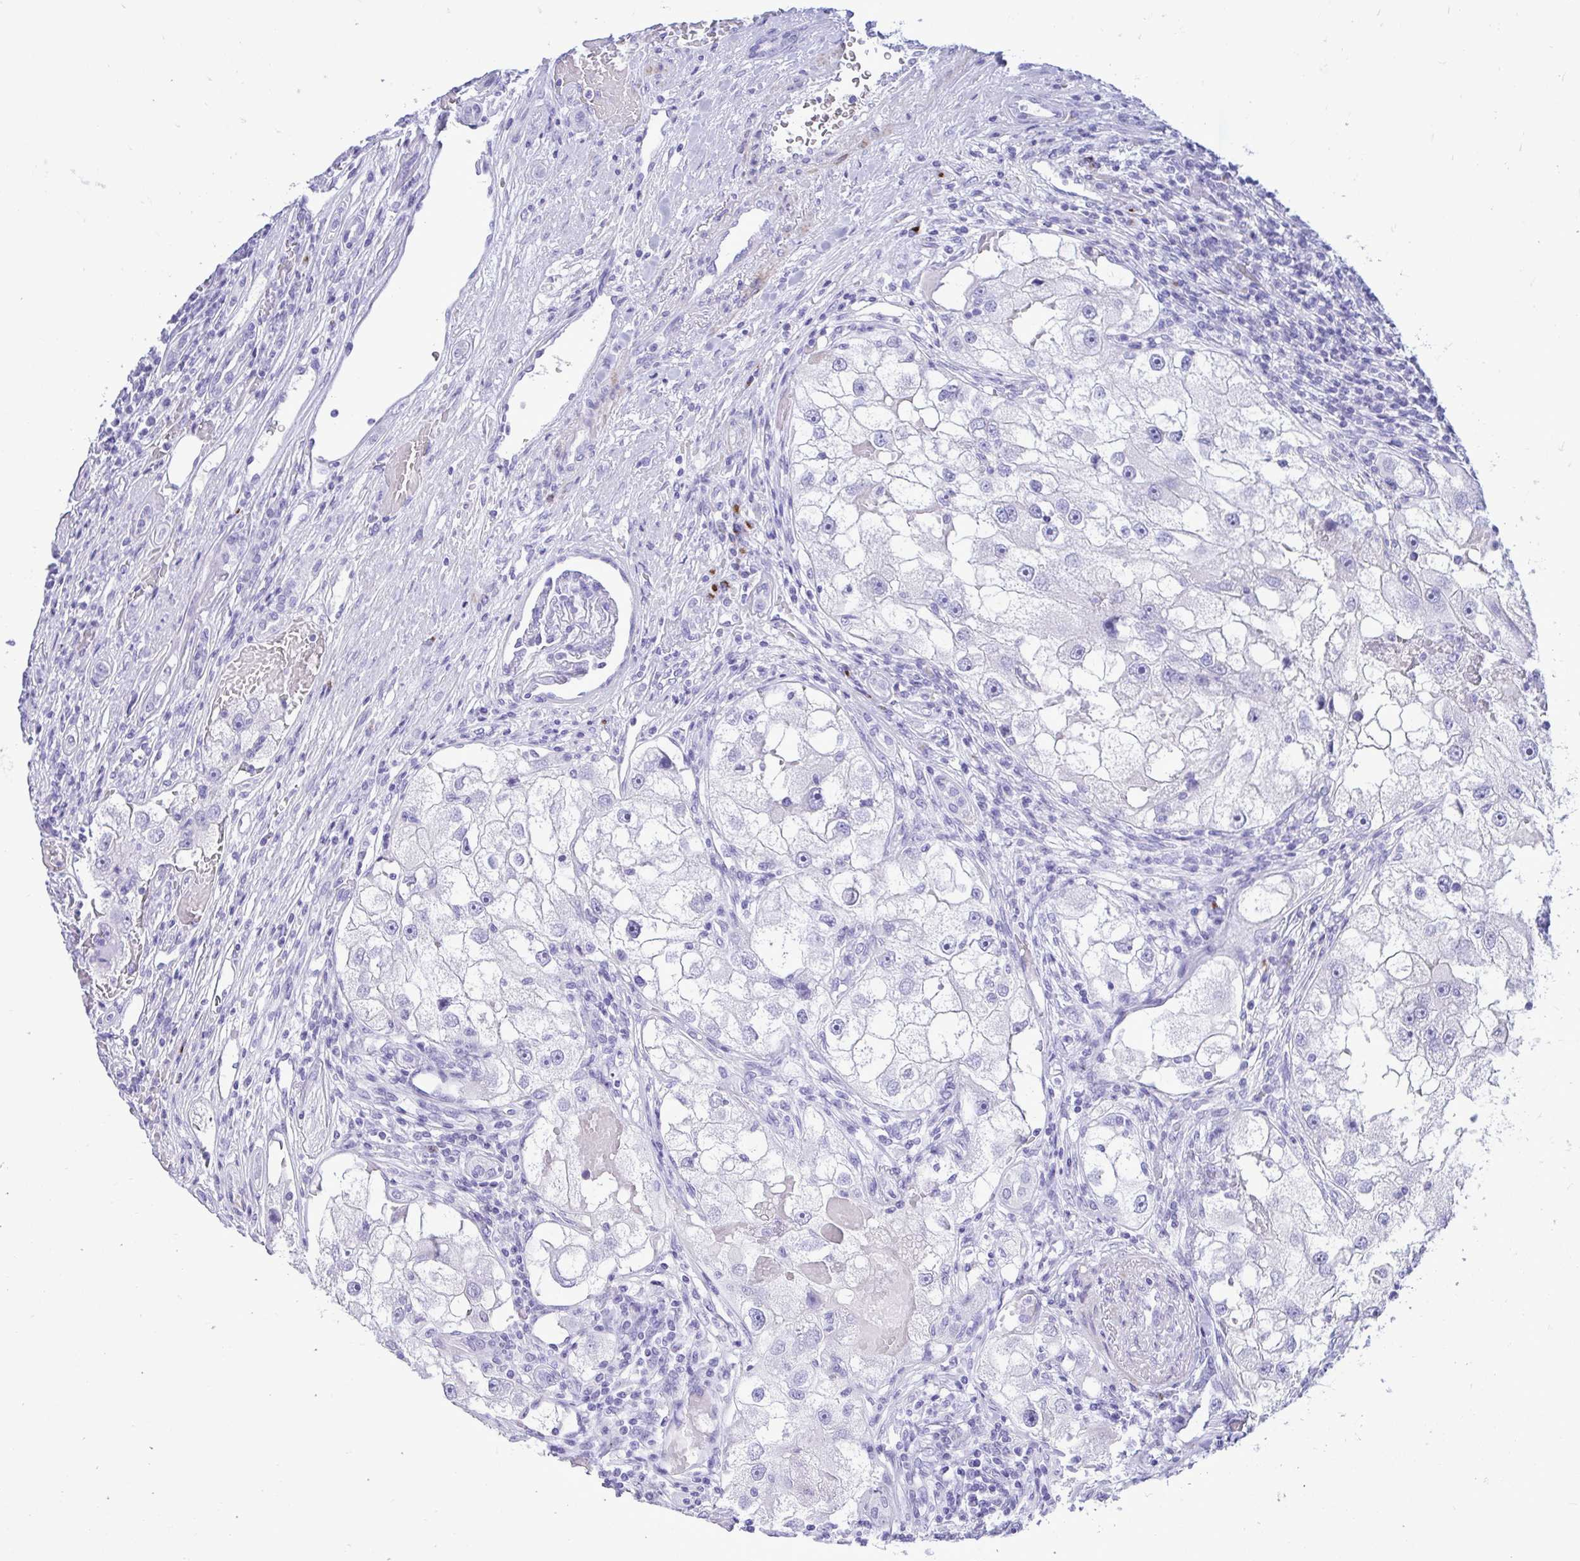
{"staining": {"intensity": "negative", "quantity": "none", "location": "none"}, "tissue": "renal cancer", "cell_type": "Tumor cells", "image_type": "cancer", "snomed": [{"axis": "morphology", "description": "Adenocarcinoma, NOS"}, {"axis": "topography", "description": "Kidney"}], "caption": "Renal cancer (adenocarcinoma) stained for a protein using immunohistochemistry displays no positivity tumor cells.", "gene": "ANKDD1B", "patient": {"sex": "male", "age": 63}}